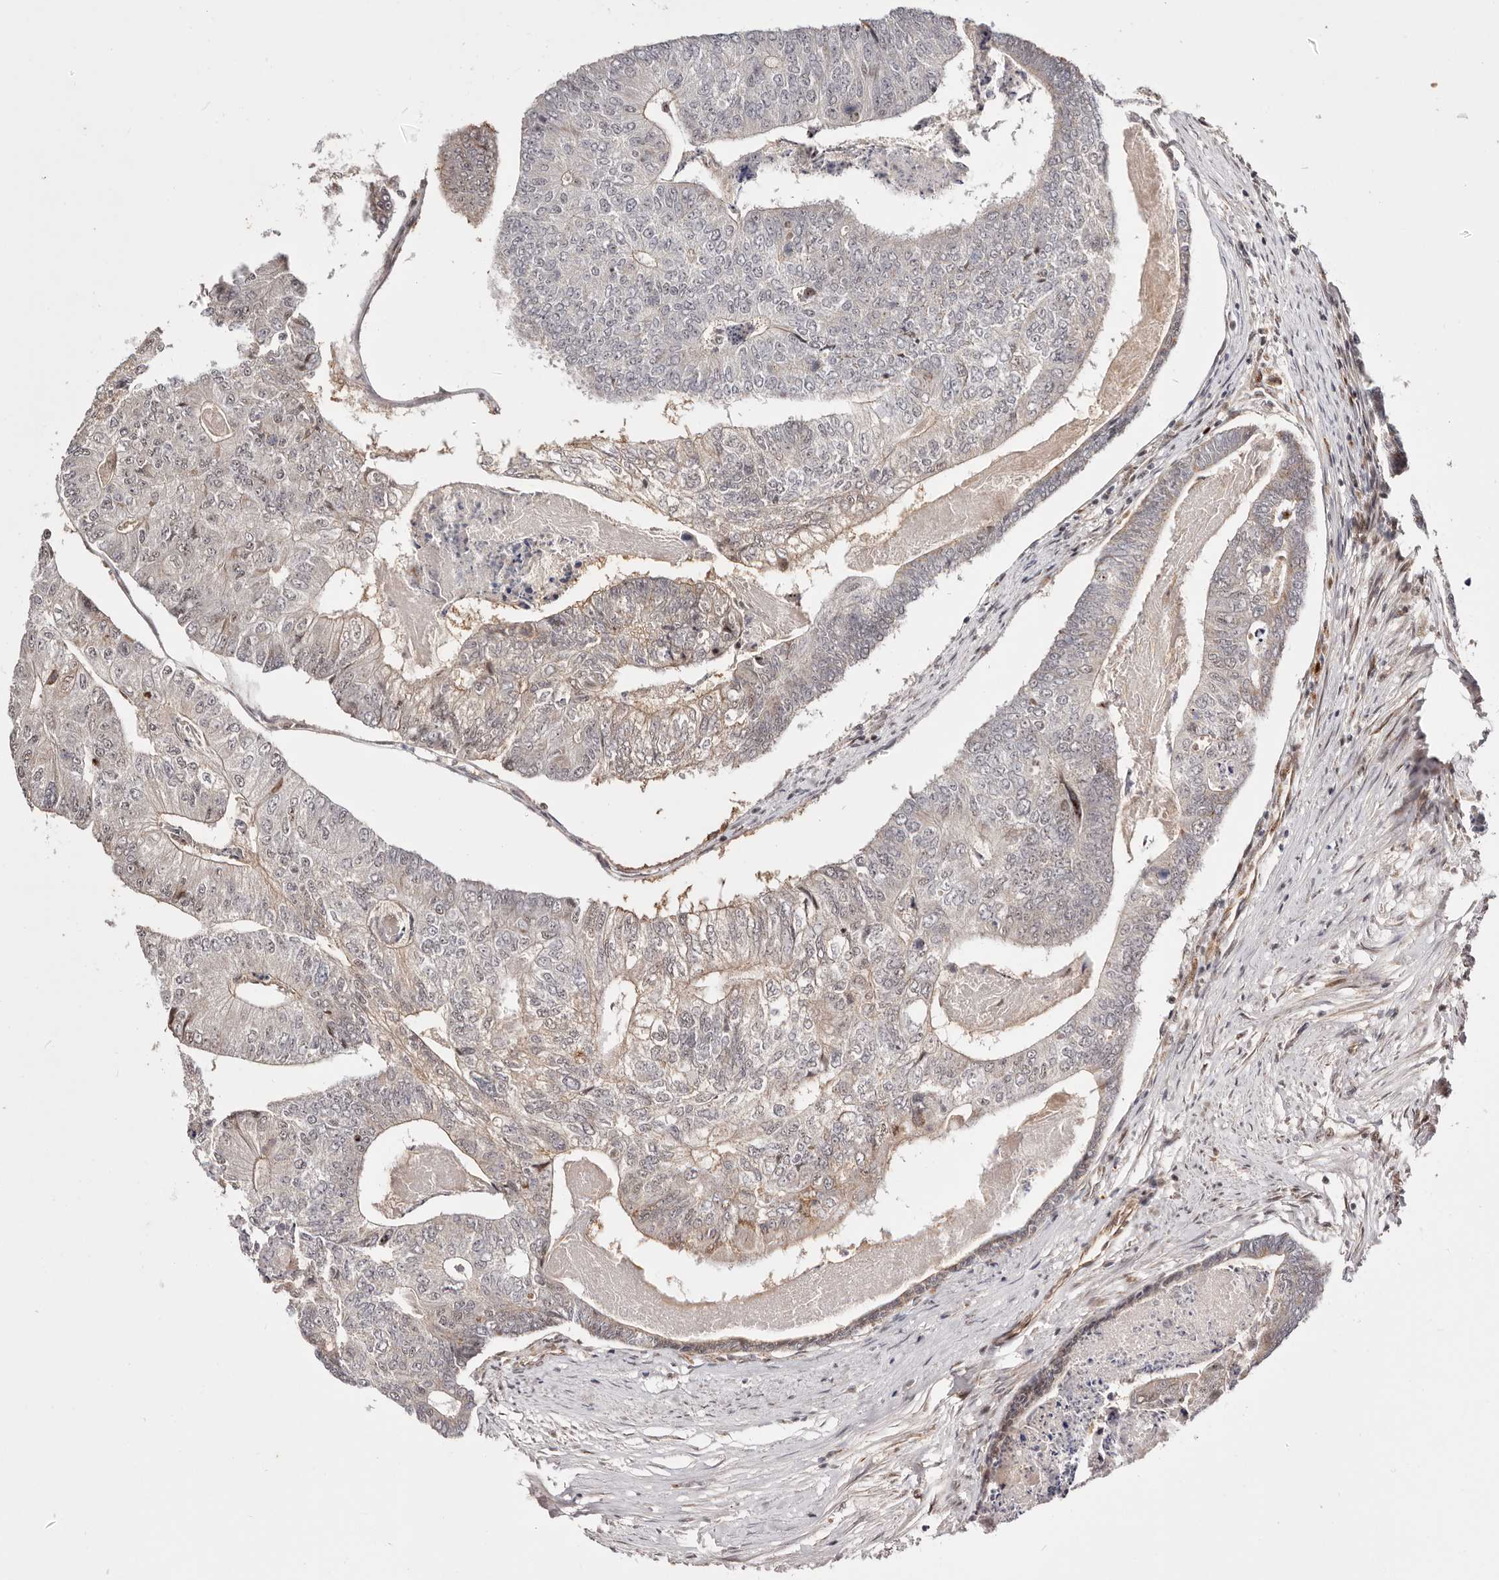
{"staining": {"intensity": "weak", "quantity": "<25%", "location": "cytoplasmic/membranous,nuclear"}, "tissue": "colorectal cancer", "cell_type": "Tumor cells", "image_type": "cancer", "snomed": [{"axis": "morphology", "description": "Adenocarcinoma, NOS"}, {"axis": "topography", "description": "Colon"}], "caption": "Immunohistochemistry (IHC) image of colorectal cancer (adenocarcinoma) stained for a protein (brown), which displays no staining in tumor cells.", "gene": "WRN", "patient": {"sex": "female", "age": 67}}